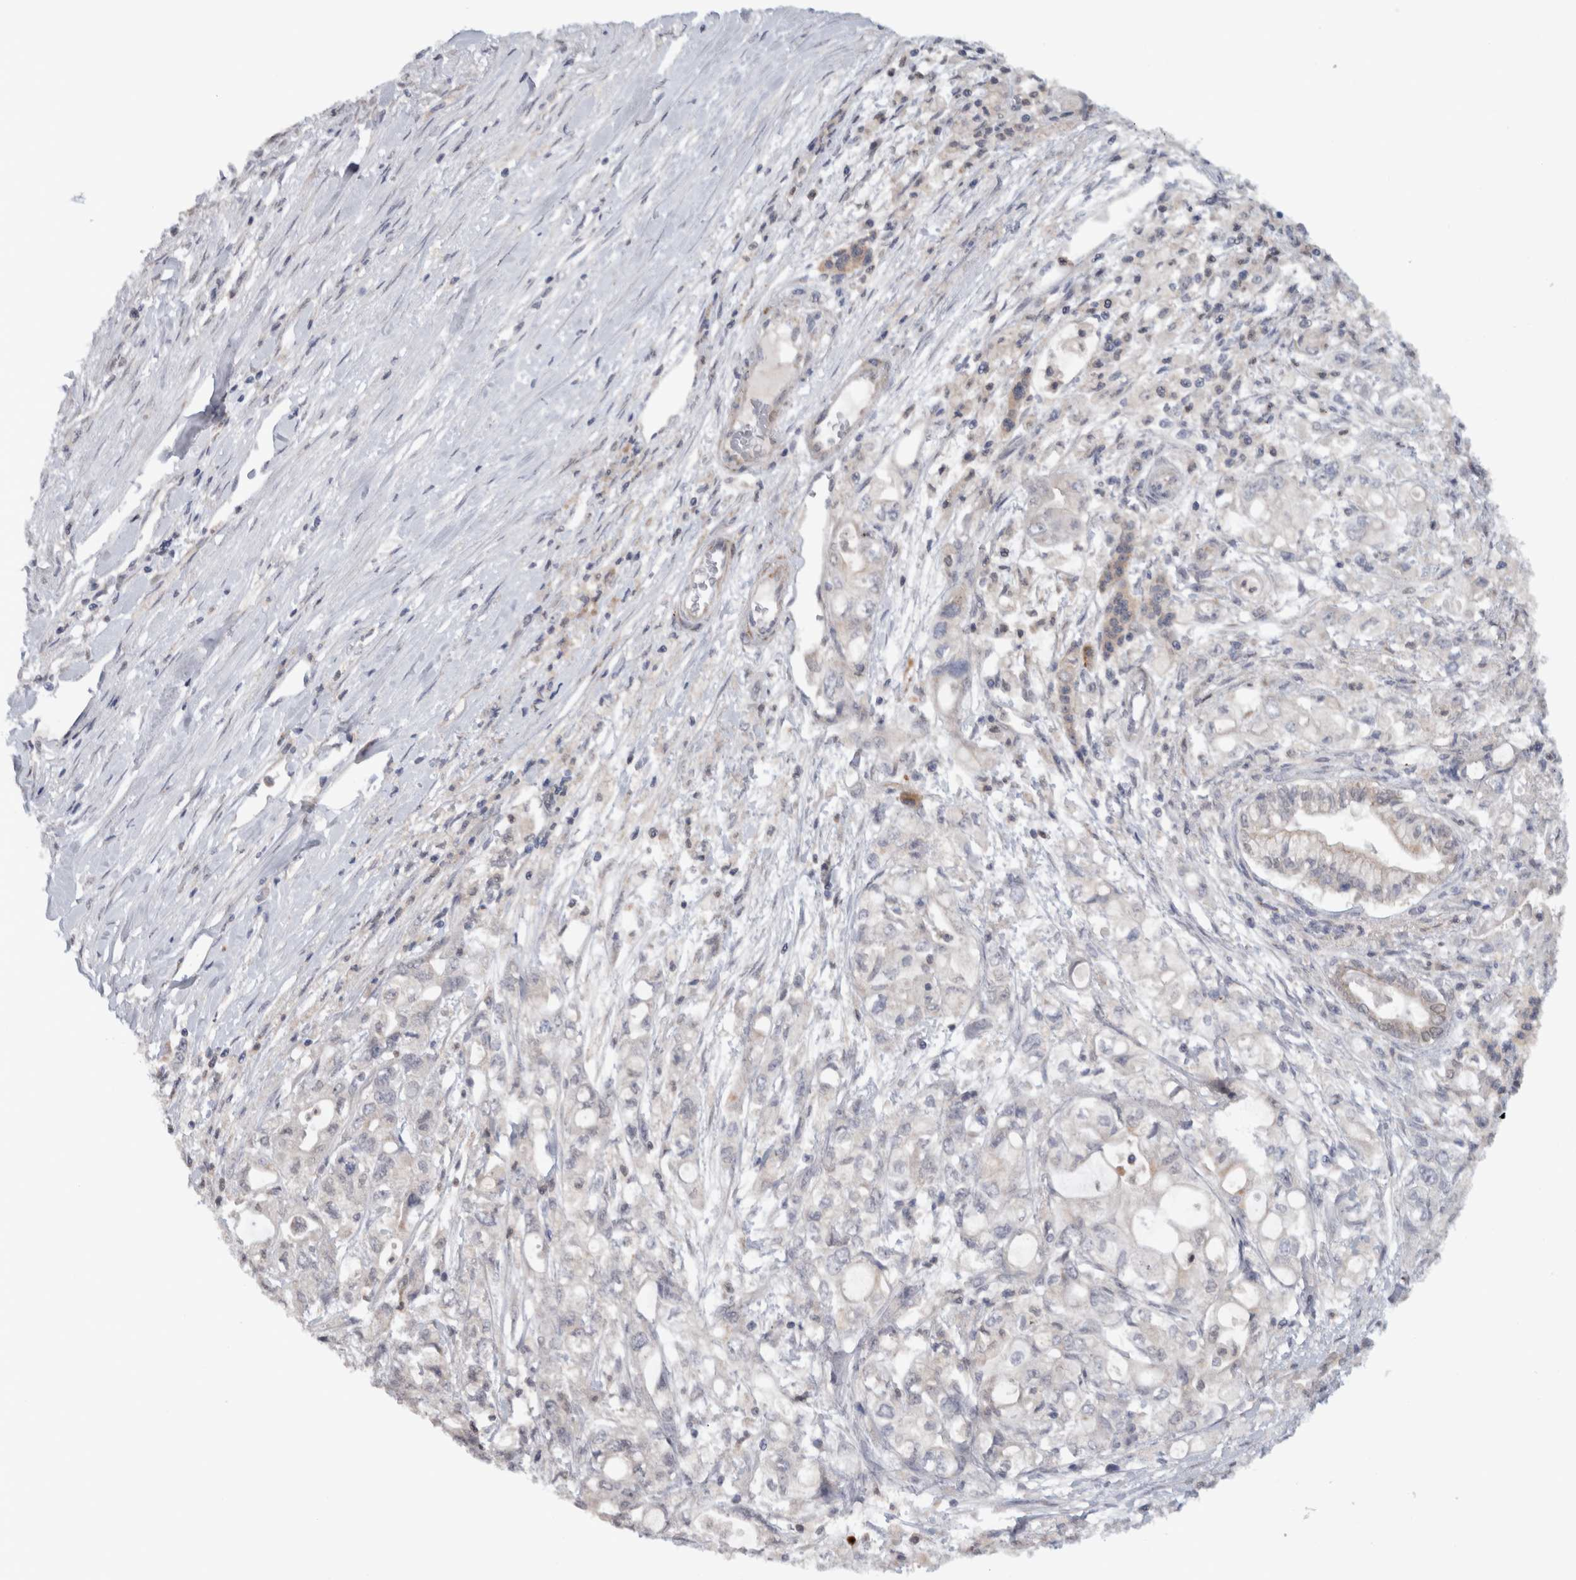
{"staining": {"intensity": "negative", "quantity": "none", "location": "none"}, "tissue": "pancreatic cancer", "cell_type": "Tumor cells", "image_type": "cancer", "snomed": [{"axis": "morphology", "description": "Adenocarcinoma, NOS"}, {"axis": "topography", "description": "Pancreas"}], "caption": "A histopathology image of pancreatic adenocarcinoma stained for a protein reveals no brown staining in tumor cells.", "gene": "RAB18", "patient": {"sex": "male", "age": 79}}